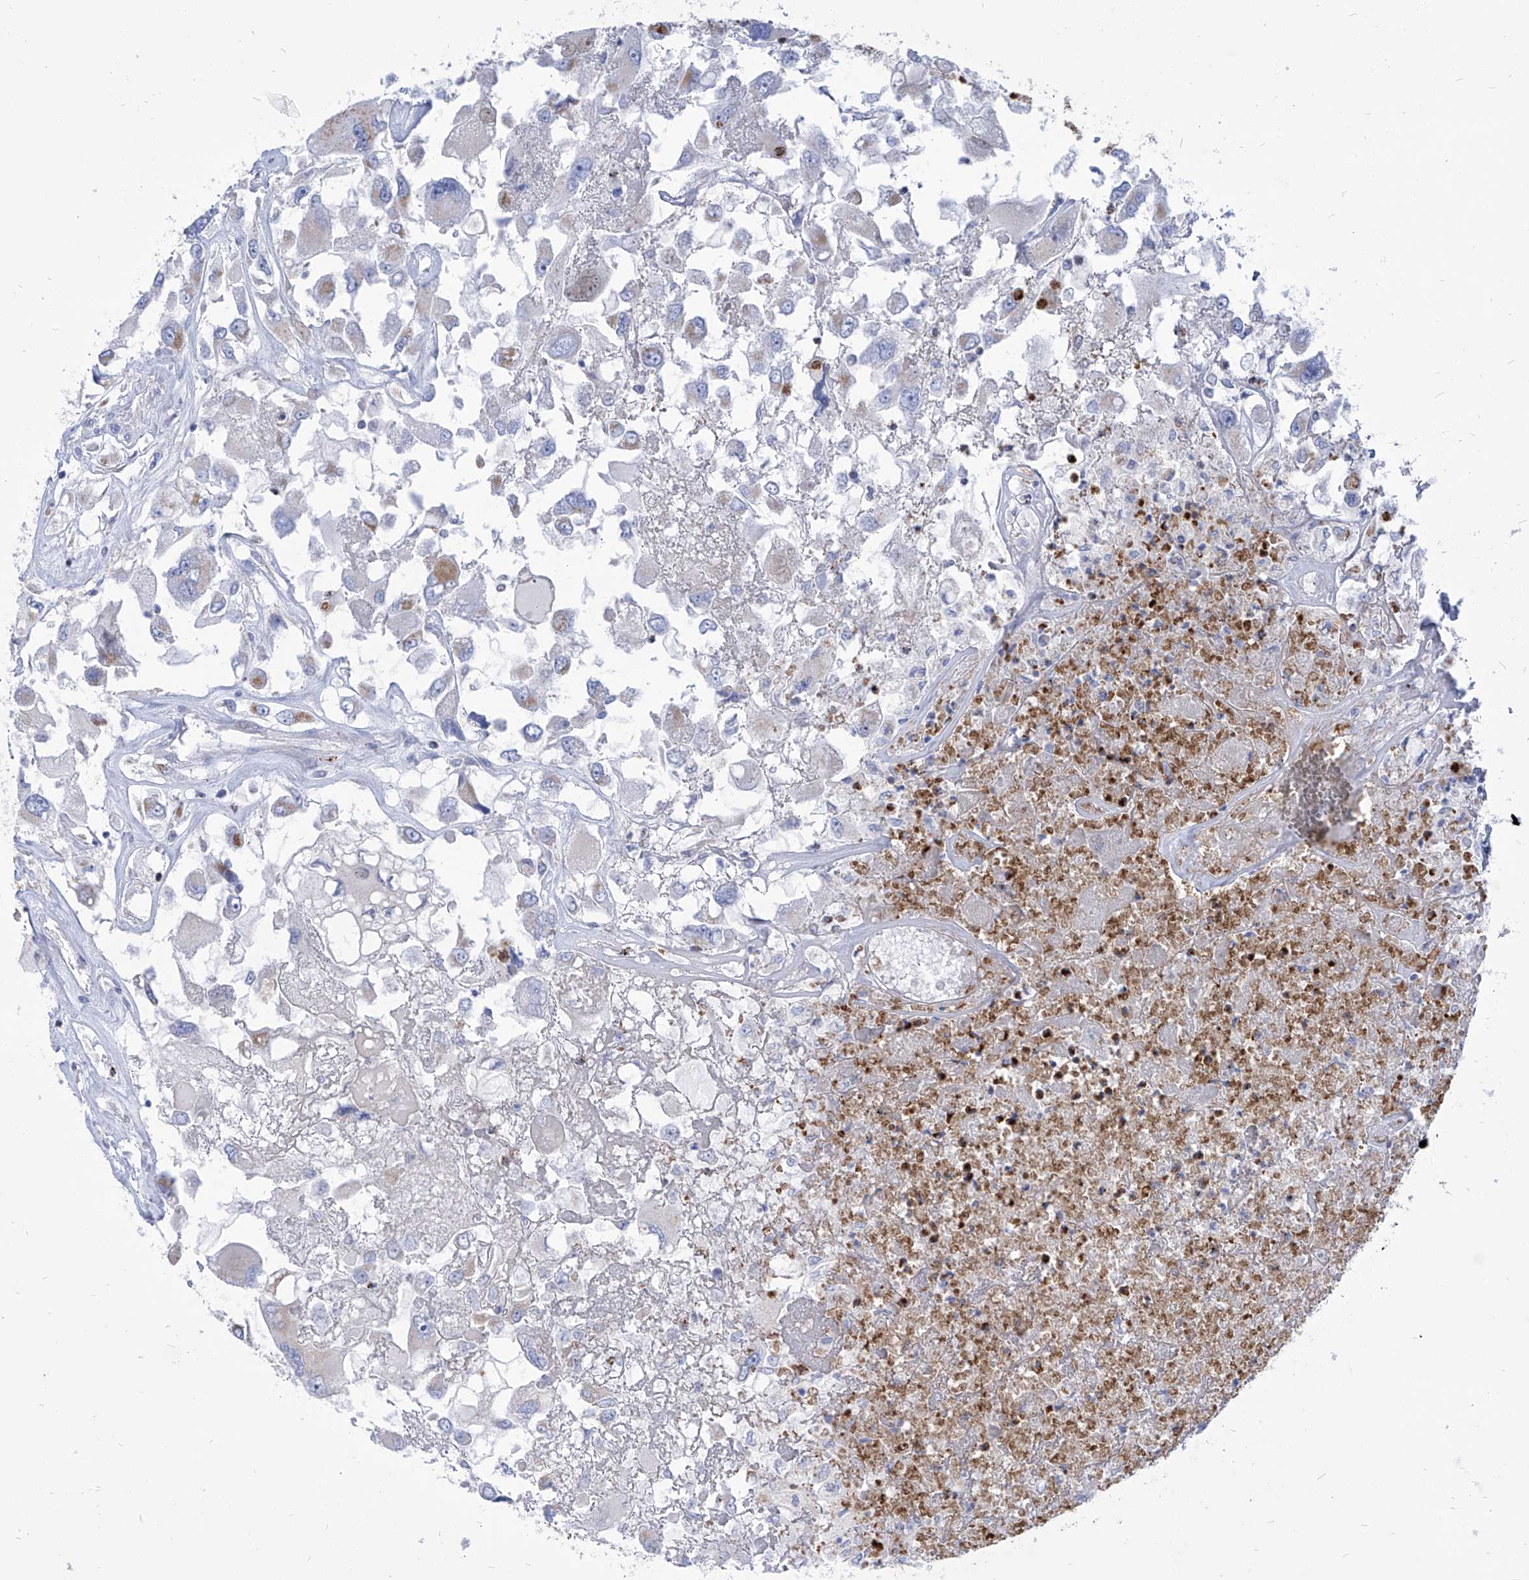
{"staining": {"intensity": "weak", "quantity": "<25%", "location": "cytoplasmic/membranous"}, "tissue": "renal cancer", "cell_type": "Tumor cells", "image_type": "cancer", "snomed": [{"axis": "morphology", "description": "Adenocarcinoma, NOS"}, {"axis": "topography", "description": "Kidney"}], "caption": "Renal adenocarcinoma was stained to show a protein in brown. There is no significant positivity in tumor cells.", "gene": "COQ3", "patient": {"sex": "female", "age": 52}}